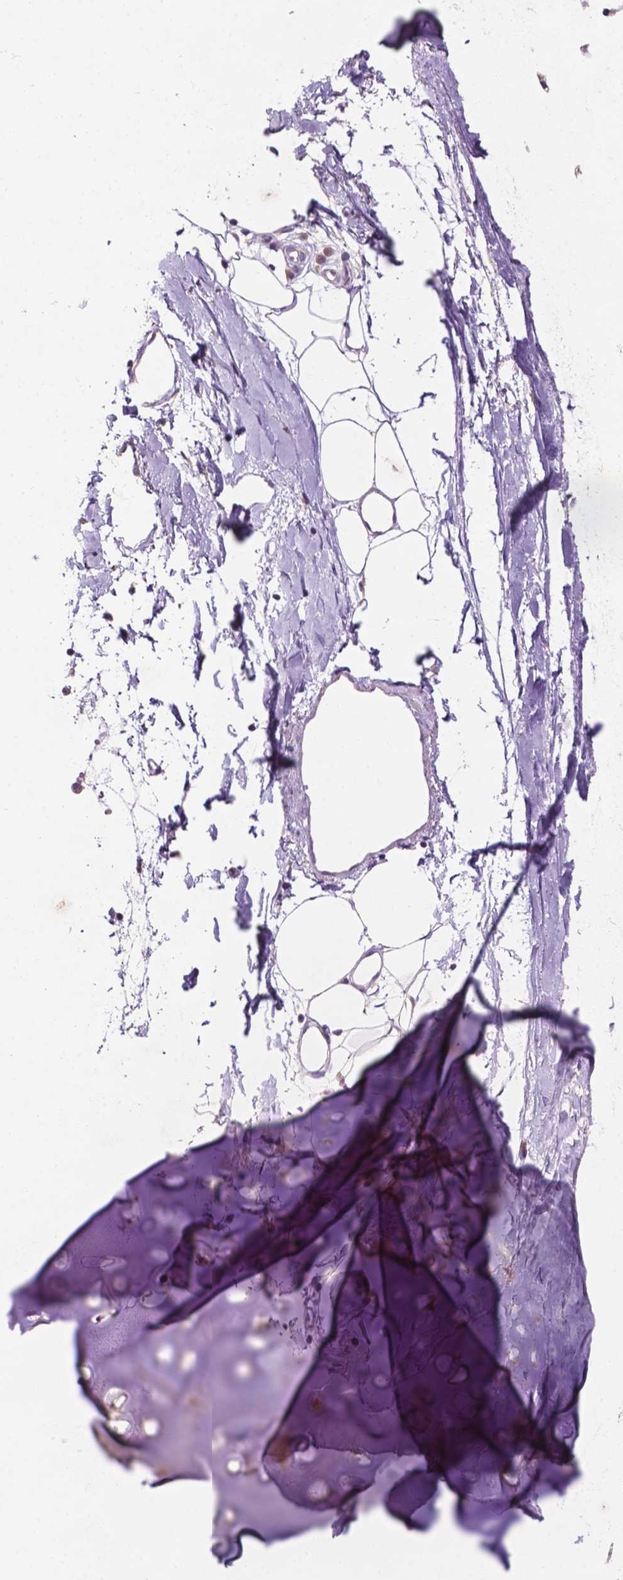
{"staining": {"intensity": "weak", "quantity": "<25%", "location": "cytoplasmic/membranous"}, "tissue": "adipose tissue", "cell_type": "Adipocytes", "image_type": "normal", "snomed": [{"axis": "morphology", "description": "Normal tissue, NOS"}, {"axis": "topography", "description": "Cartilage tissue"}, {"axis": "topography", "description": "Bronchus"}], "caption": "An IHC histopathology image of normal adipose tissue is shown. There is no staining in adipocytes of adipose tissue. (DAB IHC with hematoxylin counter stain).", "gene": "MKRN2OS", "patient": {"sex": "male", "age": 58}}